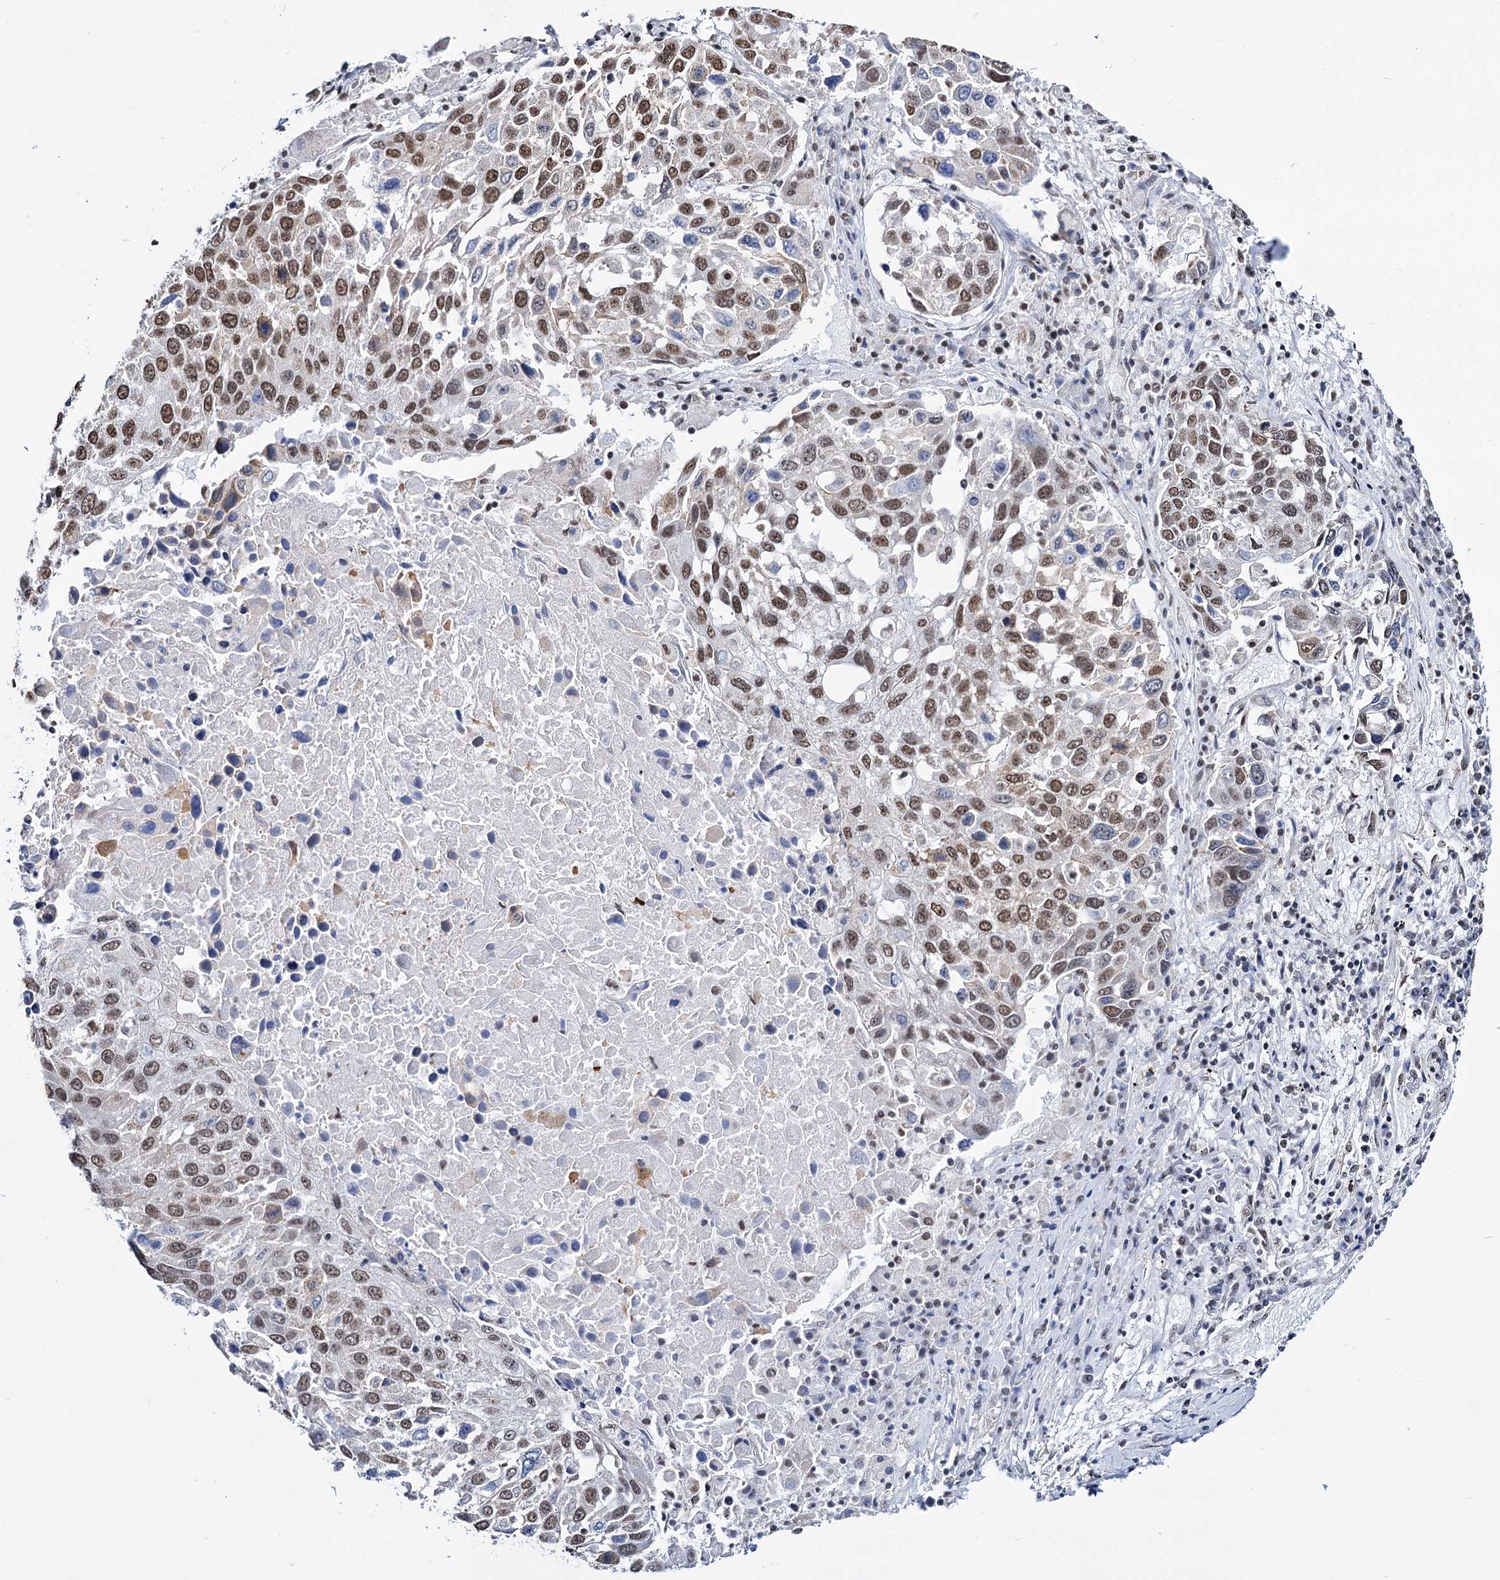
{"staining": {"intensity": "moderate", "quantity": "25%-75%", "location": "nuclear"}, "tissue": "lung cancer", "cell_type": "Tumor cells", "image_type": "cancer", "snomed": [{"axis": "morphology", "description": "Squamous cell carcinoma, NOS"}, {"axis": "topography", "description": "Lung"}], "caption": "A medium amount of moderate nuclear expression is appreciated in about 25%-75% of tumor cells in lung cancer (squamous cell carcinoma) tissue.", "gene": "ABHD10", "patient": {"sex": "male", "age": 65}}